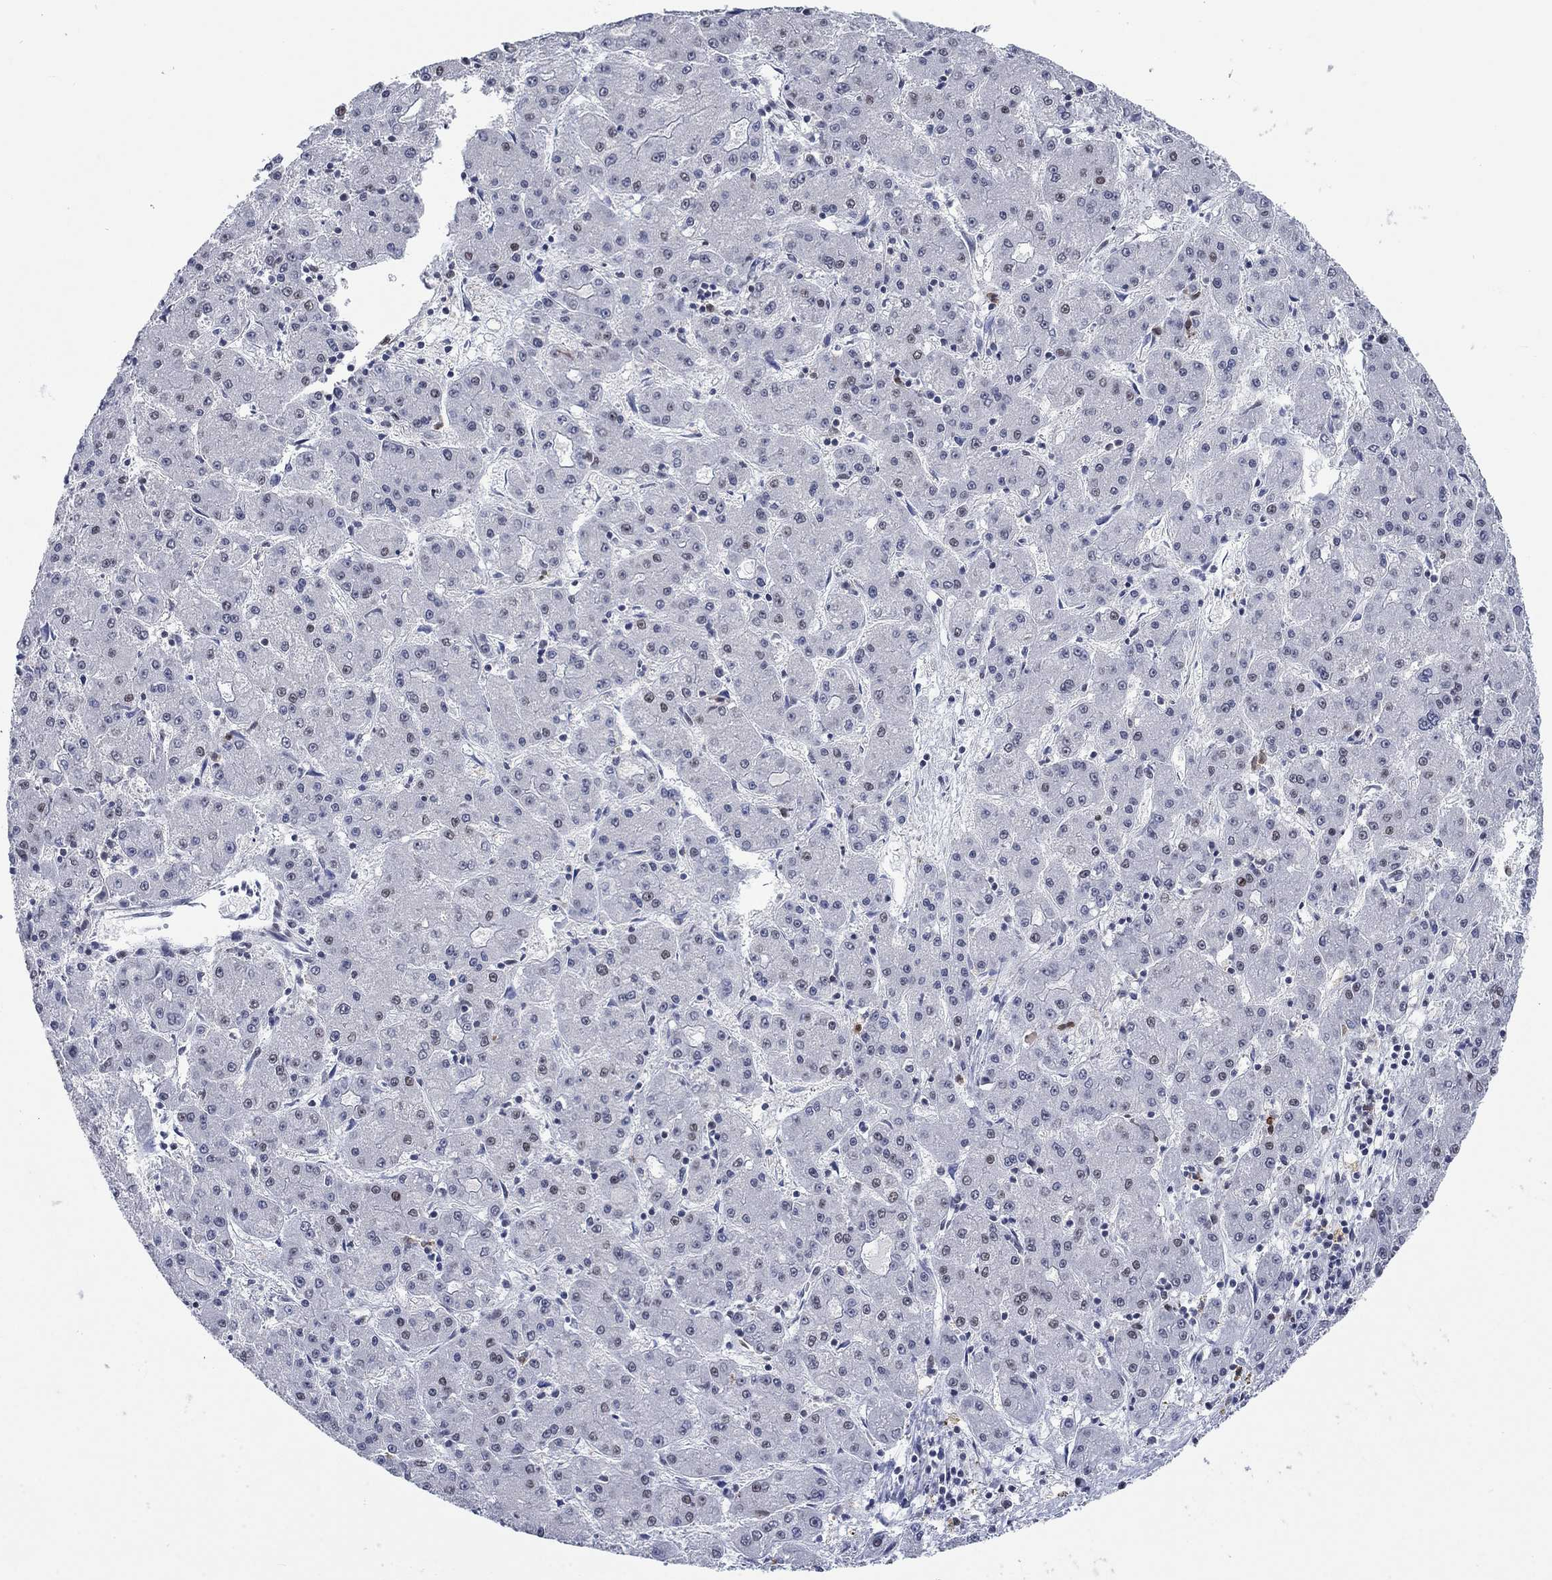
{"staining": {"intensity": "negative", "quantity": "none", "location": "none"}, "tissue": "liver cancer", "cell_type": "Tumor cells", "image_type": "cancer", "snomed": [{"axis": "morphology", "description": "Carcinoma, Hepatocellular, NOS"}, {"axis": "topography", "description": "Liver"}], "caption": "Immunohistochemistry (IHC) of hepatocellular carcinoma (liver) exhibits no expression in tumor cells.", "gene": "HCFC1", "patient": {"sex": "male", "age": 73}}